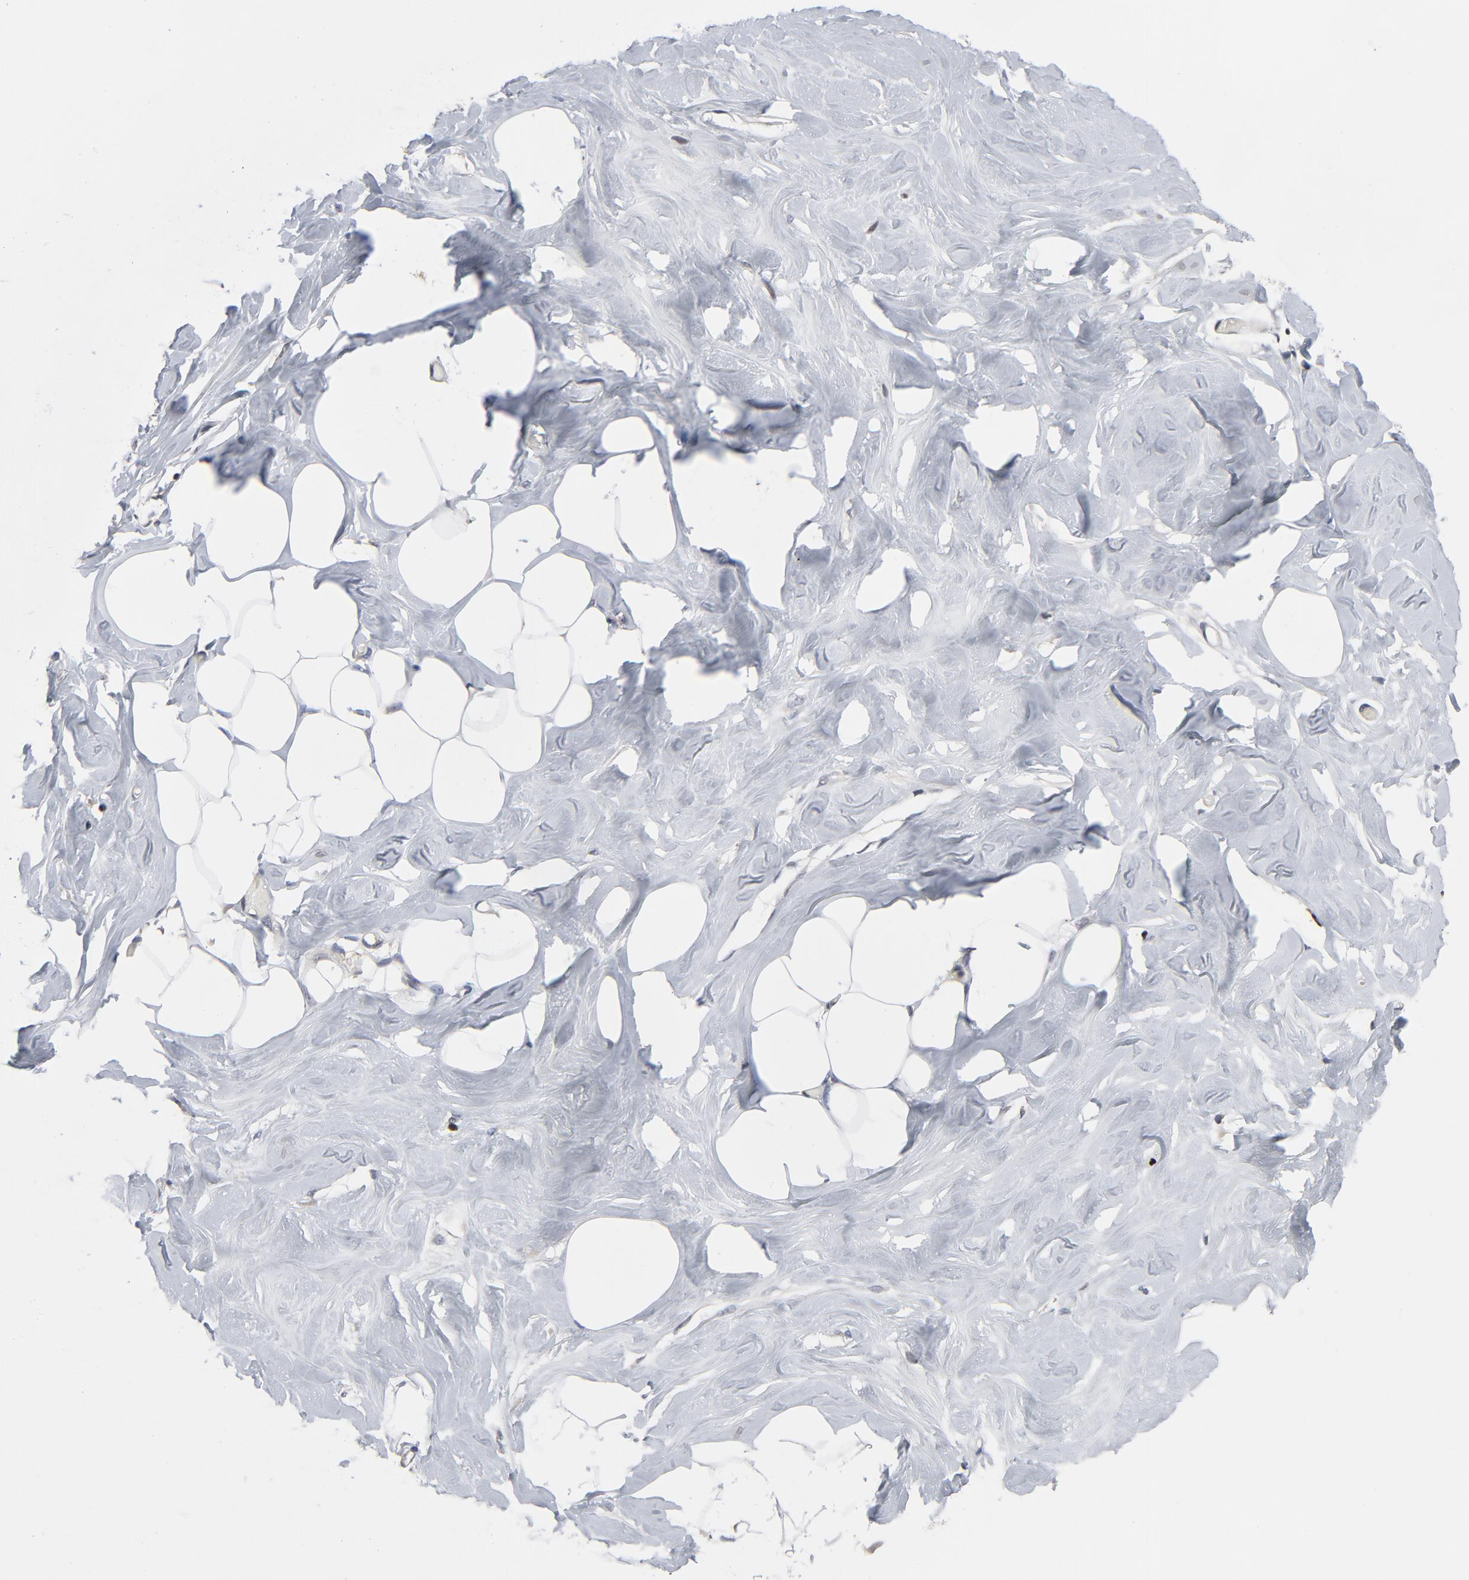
{"staining": {"intensity": "negative", "quantity": "none", "location": "none"}, "tissue": "breast", "cell_type": "Adipocytes", "image_type": "normal", "snomed": [{"axis": "morphology", "description": "Normal tissue, NOS"}, {"axis": "topography", "description": "Breast"}, {"axis": "topography", "description": "Soft tissue"}], "caption": "IHC micrograph of normal breast: human breast stained with DAB exhibits no significant protein positivity in adipocytes. (Stains: DAB (3,3'-diaminobenzidine) IHC with hematoxylin counter stain, Microscopy: brightfield microscopy at high magnification).", "gene": "NFKB1", "patient": {"sex": "female", "age": 25}}